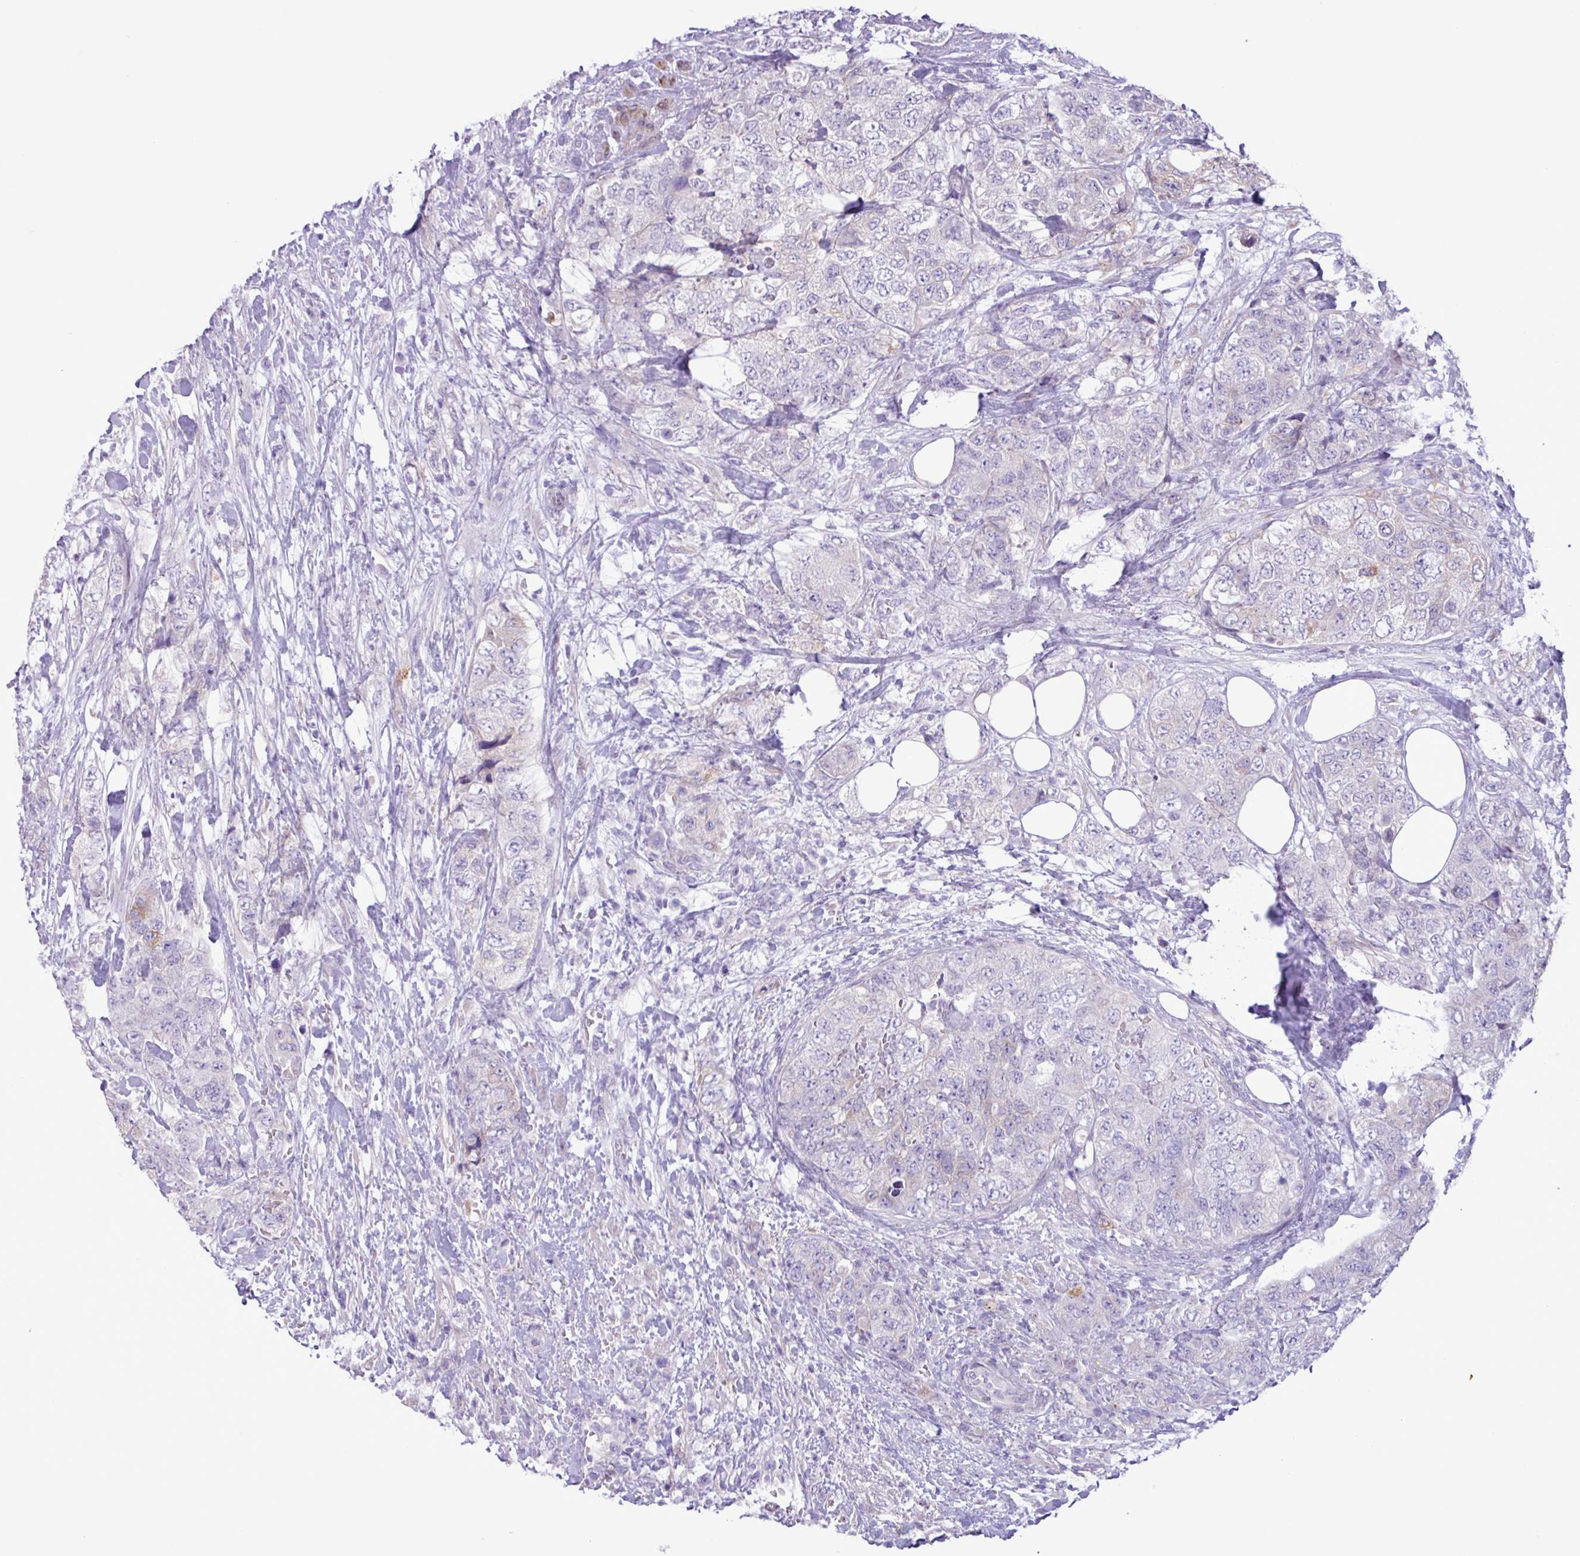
{"staining": {"intensity": "negative", "quantity": "none", "location": "none"}, "tissue": "urothelial cancer", "cell_type": "Tumor cells", "image_type": "cancer", "snomed": [{"axis": "morphology", "description": "Urothelial carcinoma, High grade"}, {"axis": "topography", "description": "Urinary bladder"}], "caption": "There is no significant positivity in tumor cells of urothelial carcinoma (high-grade).", "gene": "SLC38A1", "patient": {"sex": "female", "age": 78}}